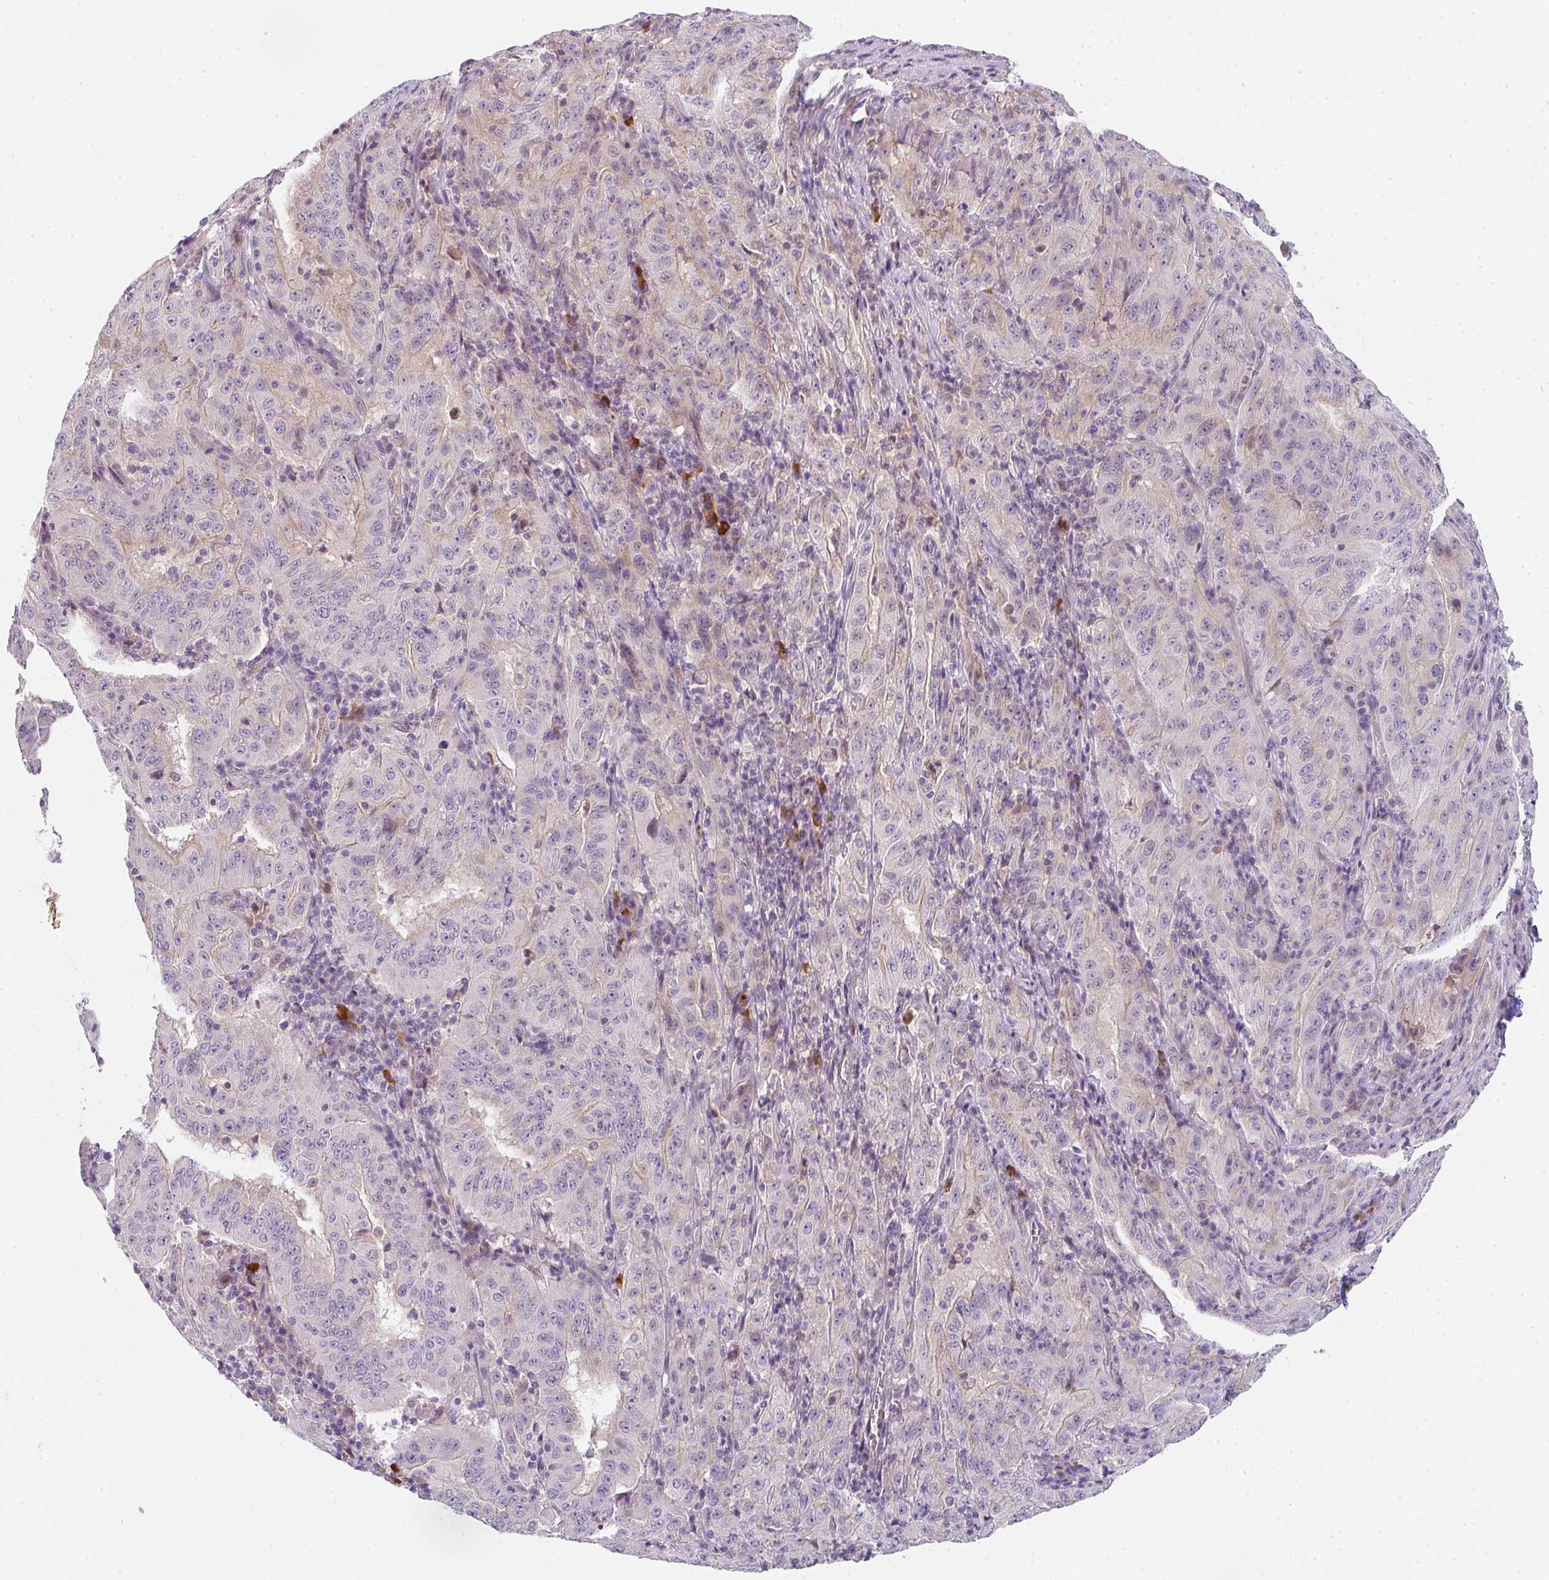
{"staining": {"intensity": "weak", "quantity": "<25%", "location": "cytoplasmic/membranous"}, "tissue": "pancreatic cancer", "cell_type": "Tumor cells", "image_type": "cancer", "snomed": [{"axis": "morphology", "description": "Adenocarcinoma, NOS"}, {"axis": "topography", "description": "Pancreas"}], "caption": "IHC photomicrograph of human pancreatic adenocarcinoma stained for a protein (brown), which demonstrates no expression in tumor cells. (DAB immunohistochemistry visualized using brightfield microscopy, high magnification).", "gene": "TNFRSF10A", "patient": {"sex": "male", "age": 63}}